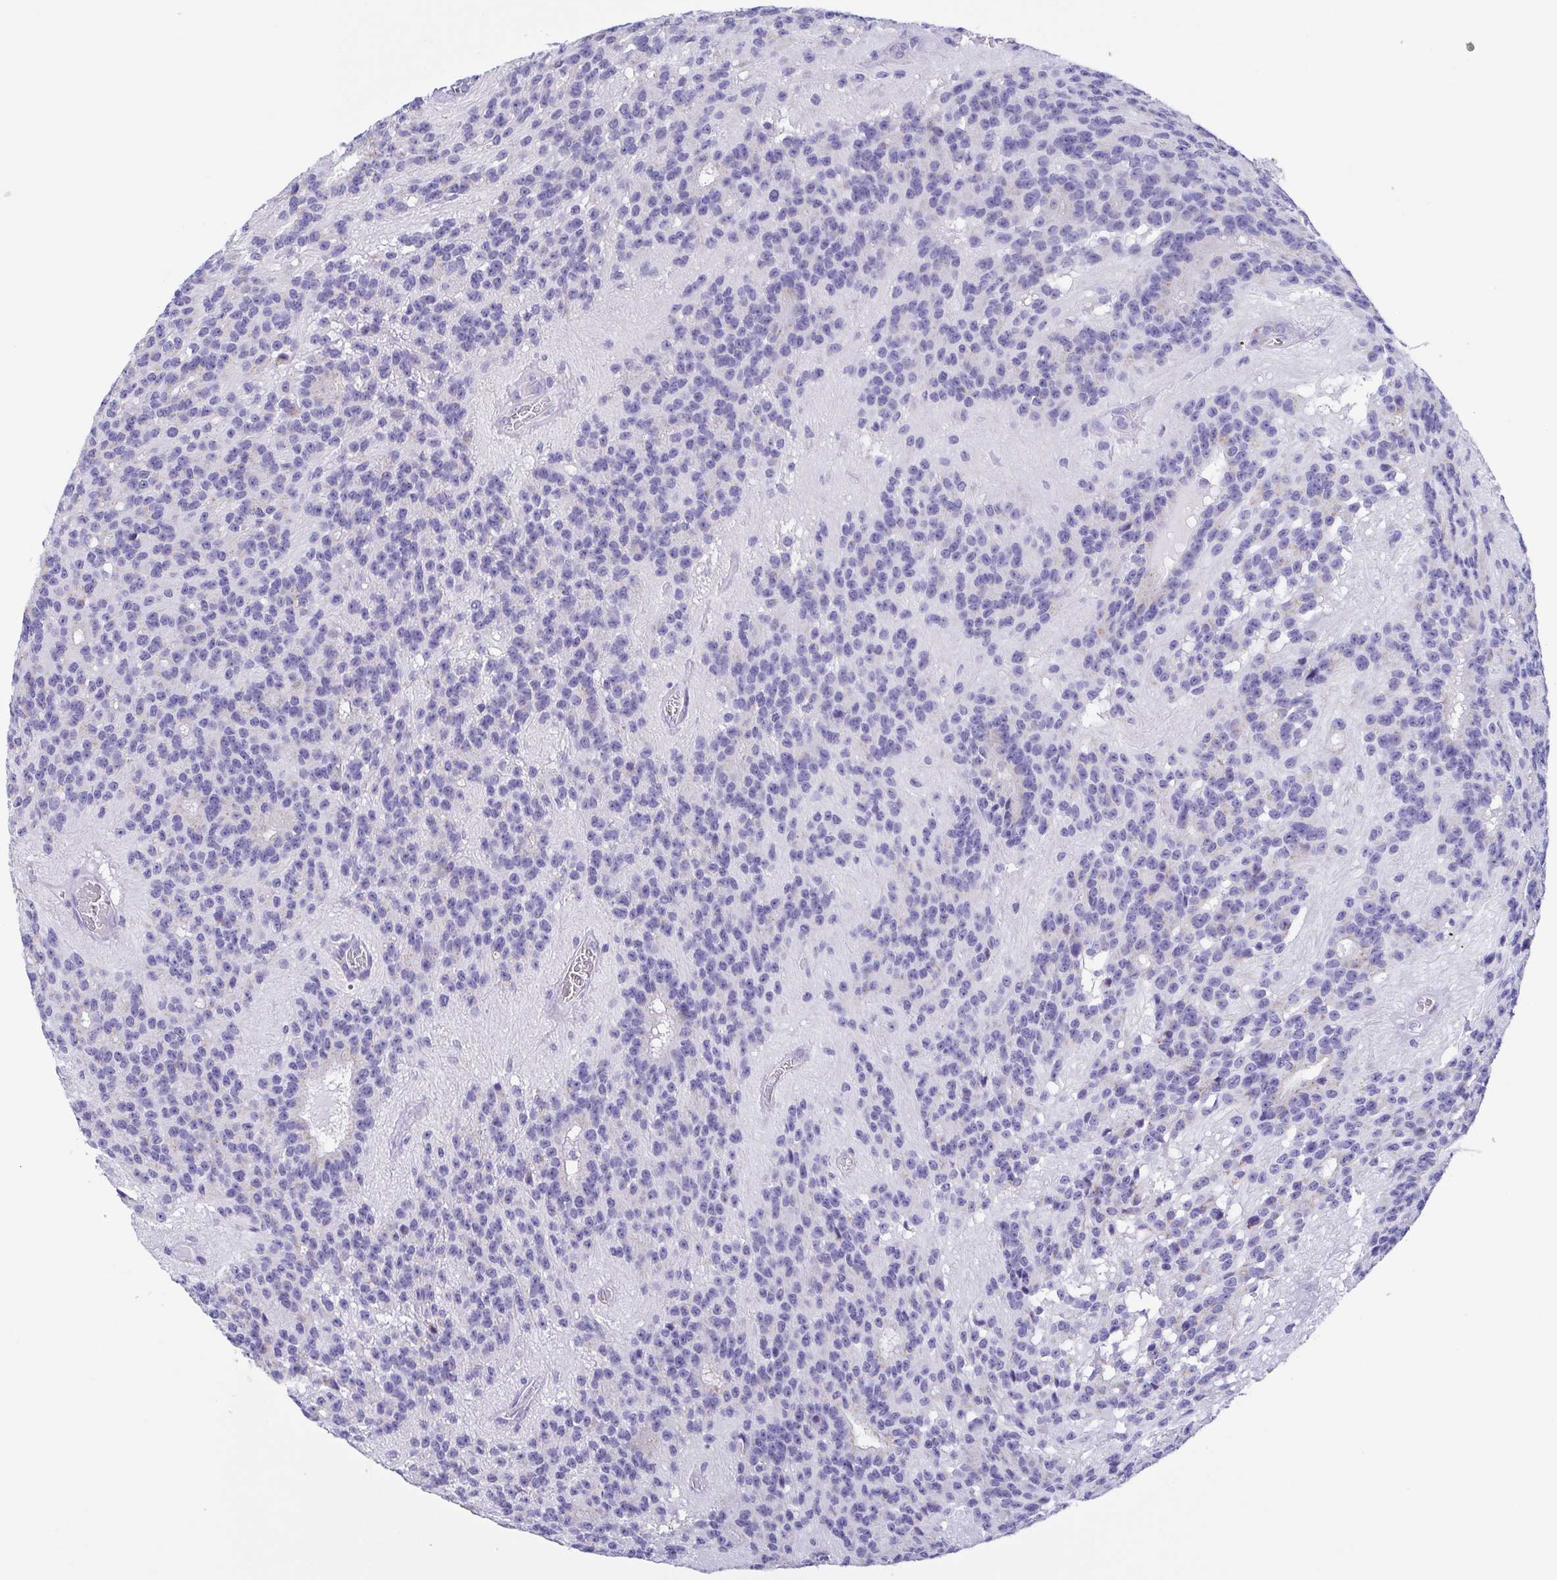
{"staining": {"intensity": "negative", "quantity": "none", "location": "none"}, "tissue": "glioma", "cell_type": "Tumor cells", "image_type": "cancer", "snomed": [{"axis": "morphology", "description": "Glioma, malignant, Low grade"}, {"axis": "topography", "description": "Brain"}], "caption": "Tumor cells are negative for brown protein staining in malignant glioma (low-grade).", "gene": "SULT1B1", "patient": {"sex": "male", "age": 31}}